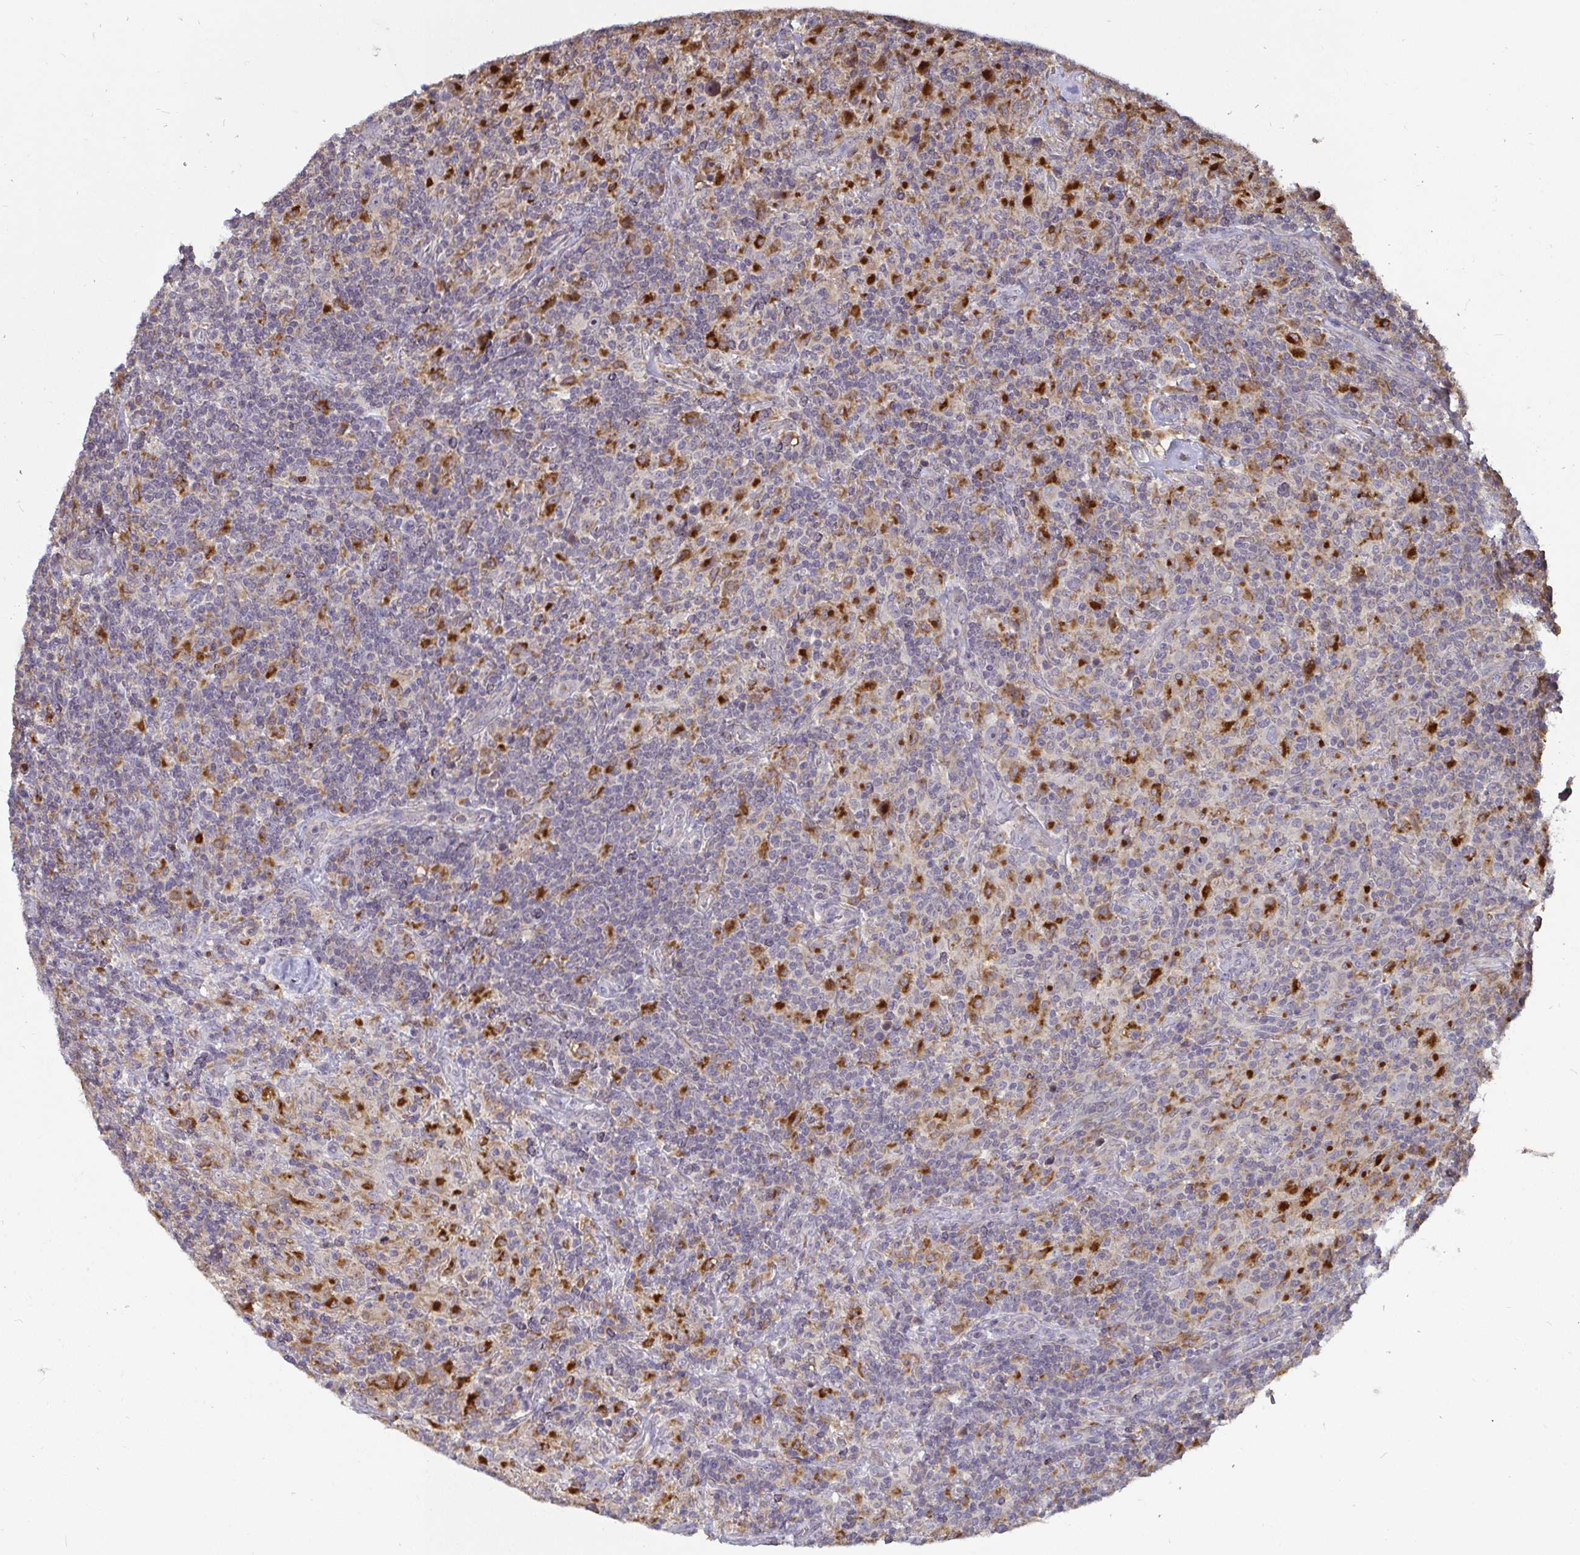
{"staining": {"intensity": "negative", "quantity": "none", "location": "none"}, "tissue": "lymphoma", "cell_type": "Tumor cells", "image_type": "cancer", "snomed": [{"axis": "morphology", "description": "Hodgkin's disease, NOS"}, {"axis": "topography", "description": "Lymph node"}], "caption": "Immunohistochemistry of human lymphoma demonstrates no staining in tumor cells. (DAB immunohistochemistry visualized using brightfield microscopy, high magnification).", "gene": "CDH18", "patient": {"sex": "male", "age": 70}}